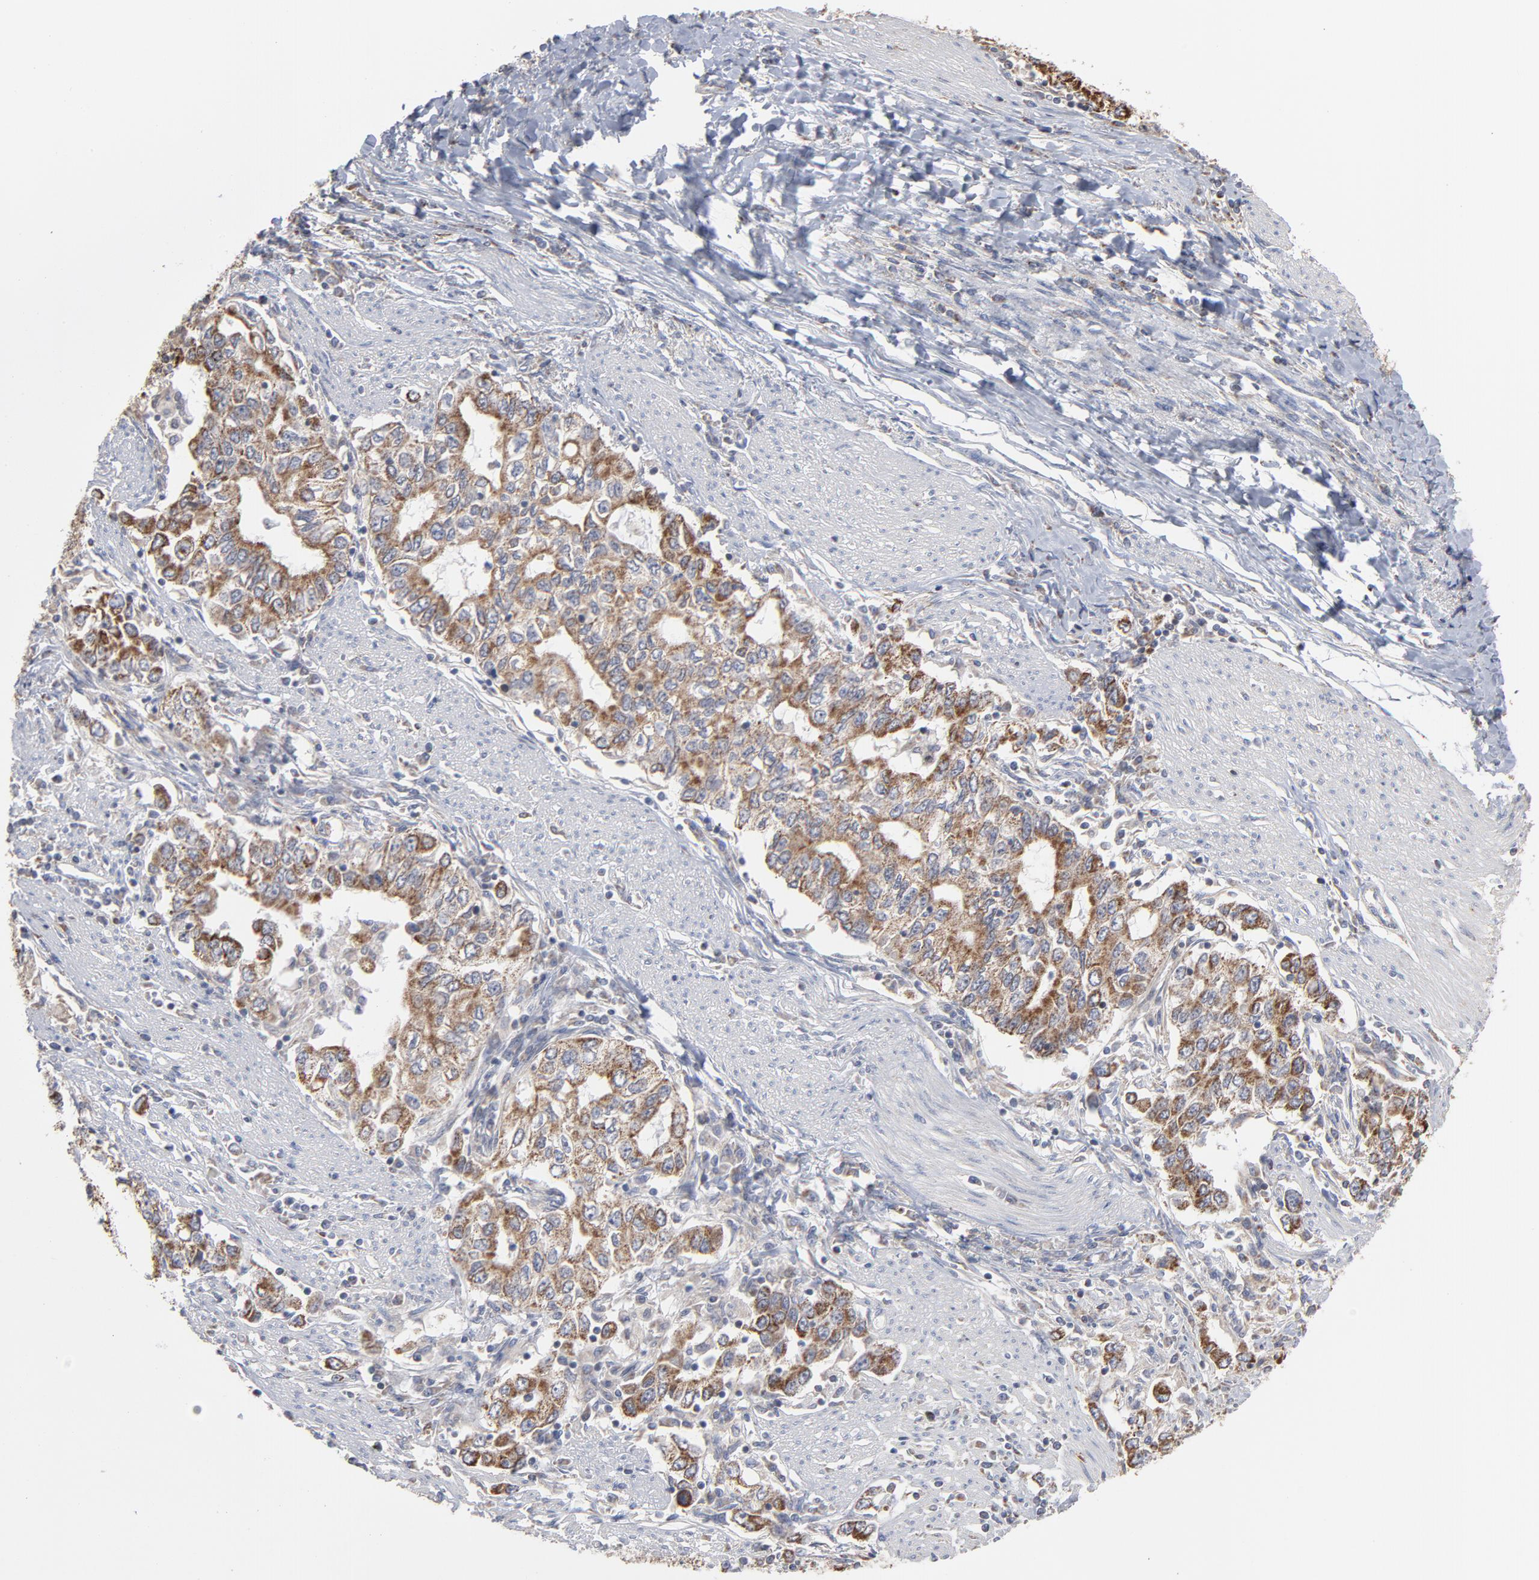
{"staining": {"intensity": "moderate", "quantity": ">75%", "location": "cytoplasmic/membranous"}, "tissue": "stomach cancer", "cell_type": "Tumor cells", "image_type": "cancer", "snomed": [{"axis": "morphology", "description": "Adenocarcinoma, NOS"}, {"axis": "topography", "description": "Stomach, lower"}], "caption": "Stomach adenocarcinoma stained with immunohistochemistry shows moderate cytoplasmic/membranous staining in approximately >75% of tumor cells. (IHC, brightfield microscopy, high magnification).", "gene": "PPFIBP2", "patient": {"sex": "female", "age": 72}}